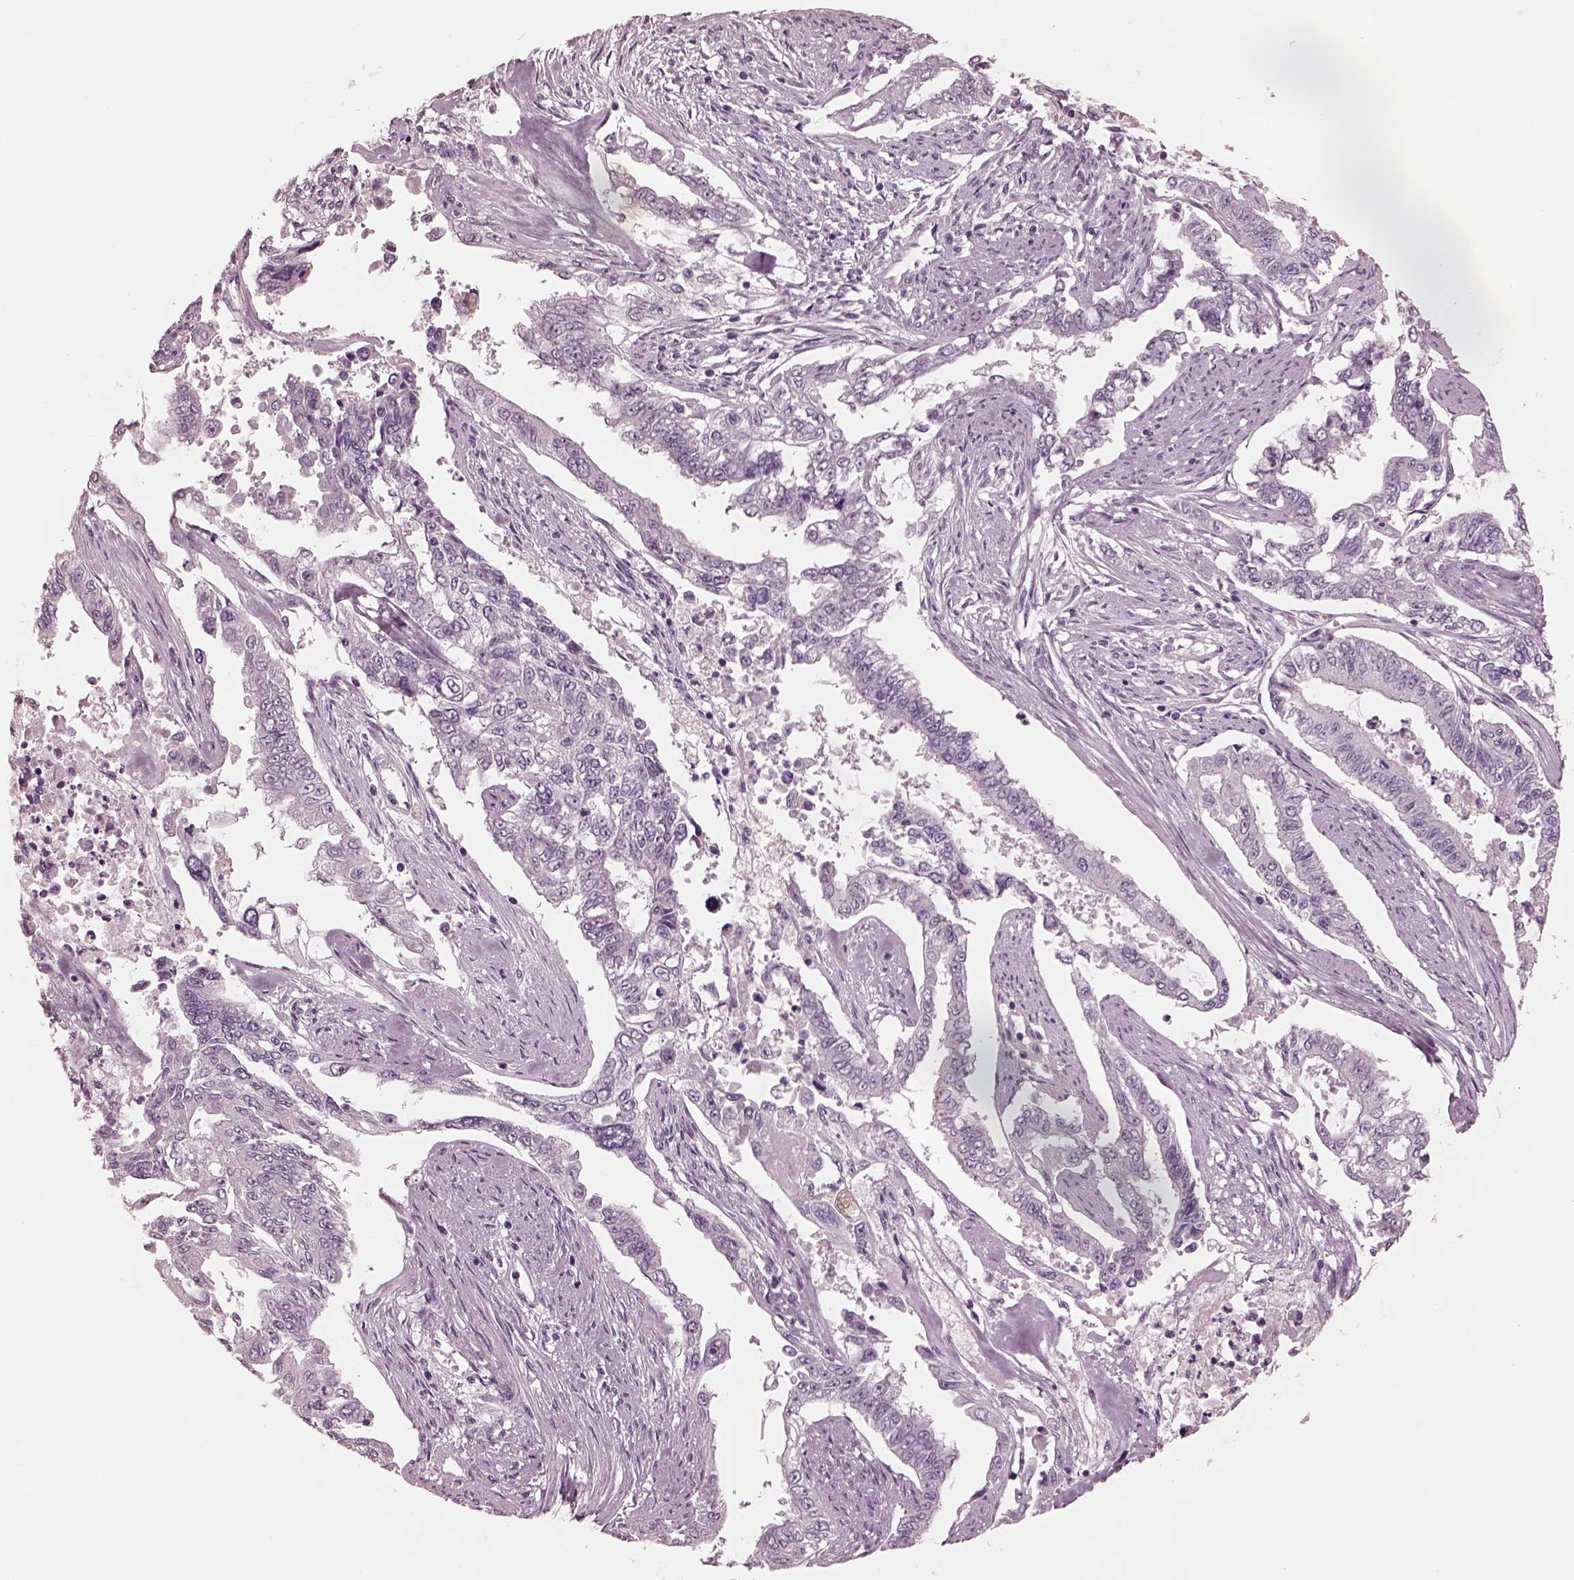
{"staining": {"intensity": "negative", "quantity": "none", "location": "none"}, "tissue": "endometrial cancer", "cell_type": "Tumor cells", "image_type": "cancer", "snomed": [{"axis": "morphology", "description": "Adenocarcinoma, NOS"}, {"axis": "topography", "description": "Uterus"}], "caption": "A micrograph of endometrial cancer stained for a protein shows no brown staining in tumor cells.", "gene": "GARIN4", "patient": {"sex": "female", "age": 59}}